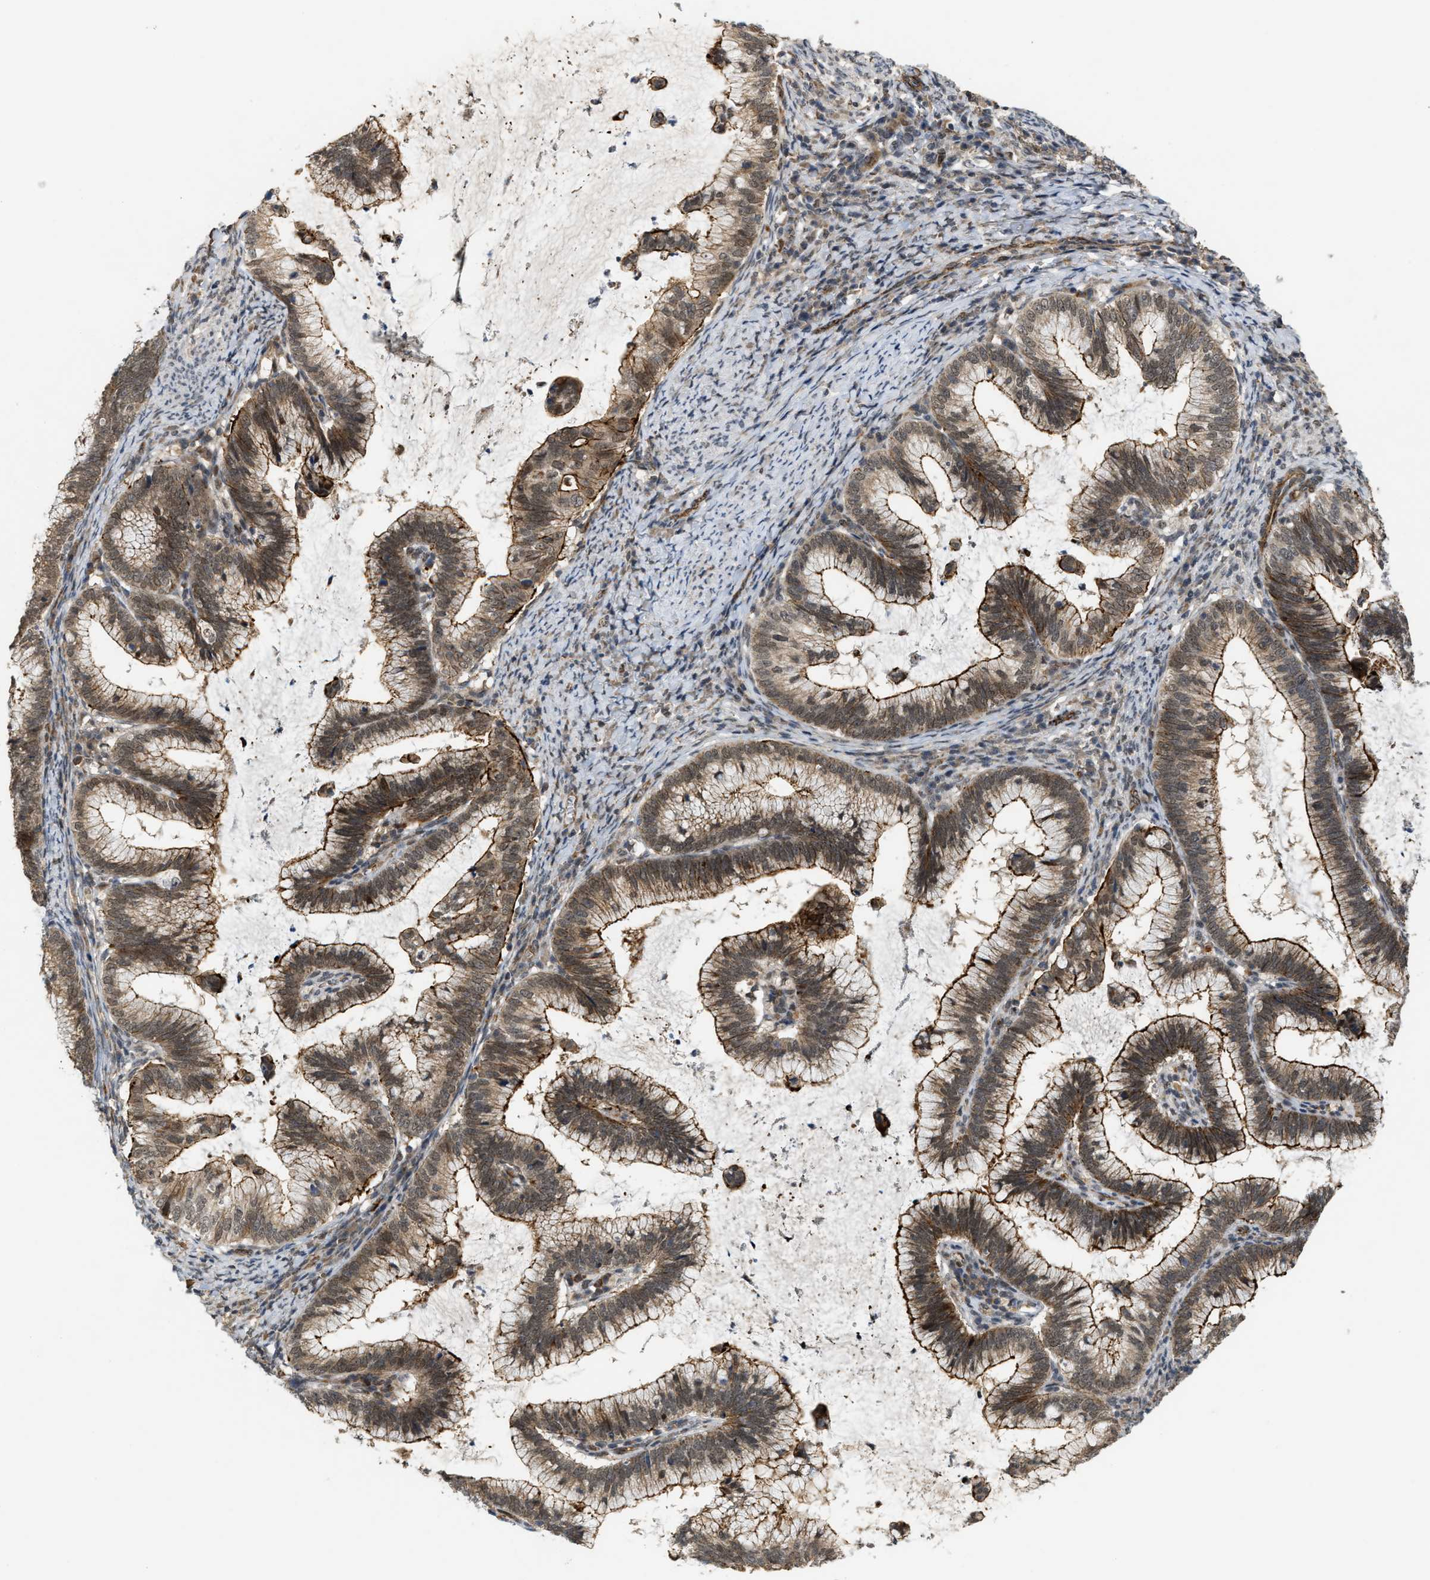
{"staining": {"intensity": "moderate", "quantity": ">75%", "location": "cytoplasmic/membranous,nuclear"}, "tissue": "cervical cancer", "cell_type": "Tumor cells", "image_type": "cancer", "snomed": [{"axis": "morphology", "description": "Adenocarcinoma, NOS"}, {"axis": "topography", "description": "Cervix"}], "caption": "Human cervical cancer stained with a brown dye shows moderate cytoplasmic/membranous and nuclear positive expression in about >75% of tumor cells.", "gene": "DPF2", "patient": {"sex": "female", "age": 36}}